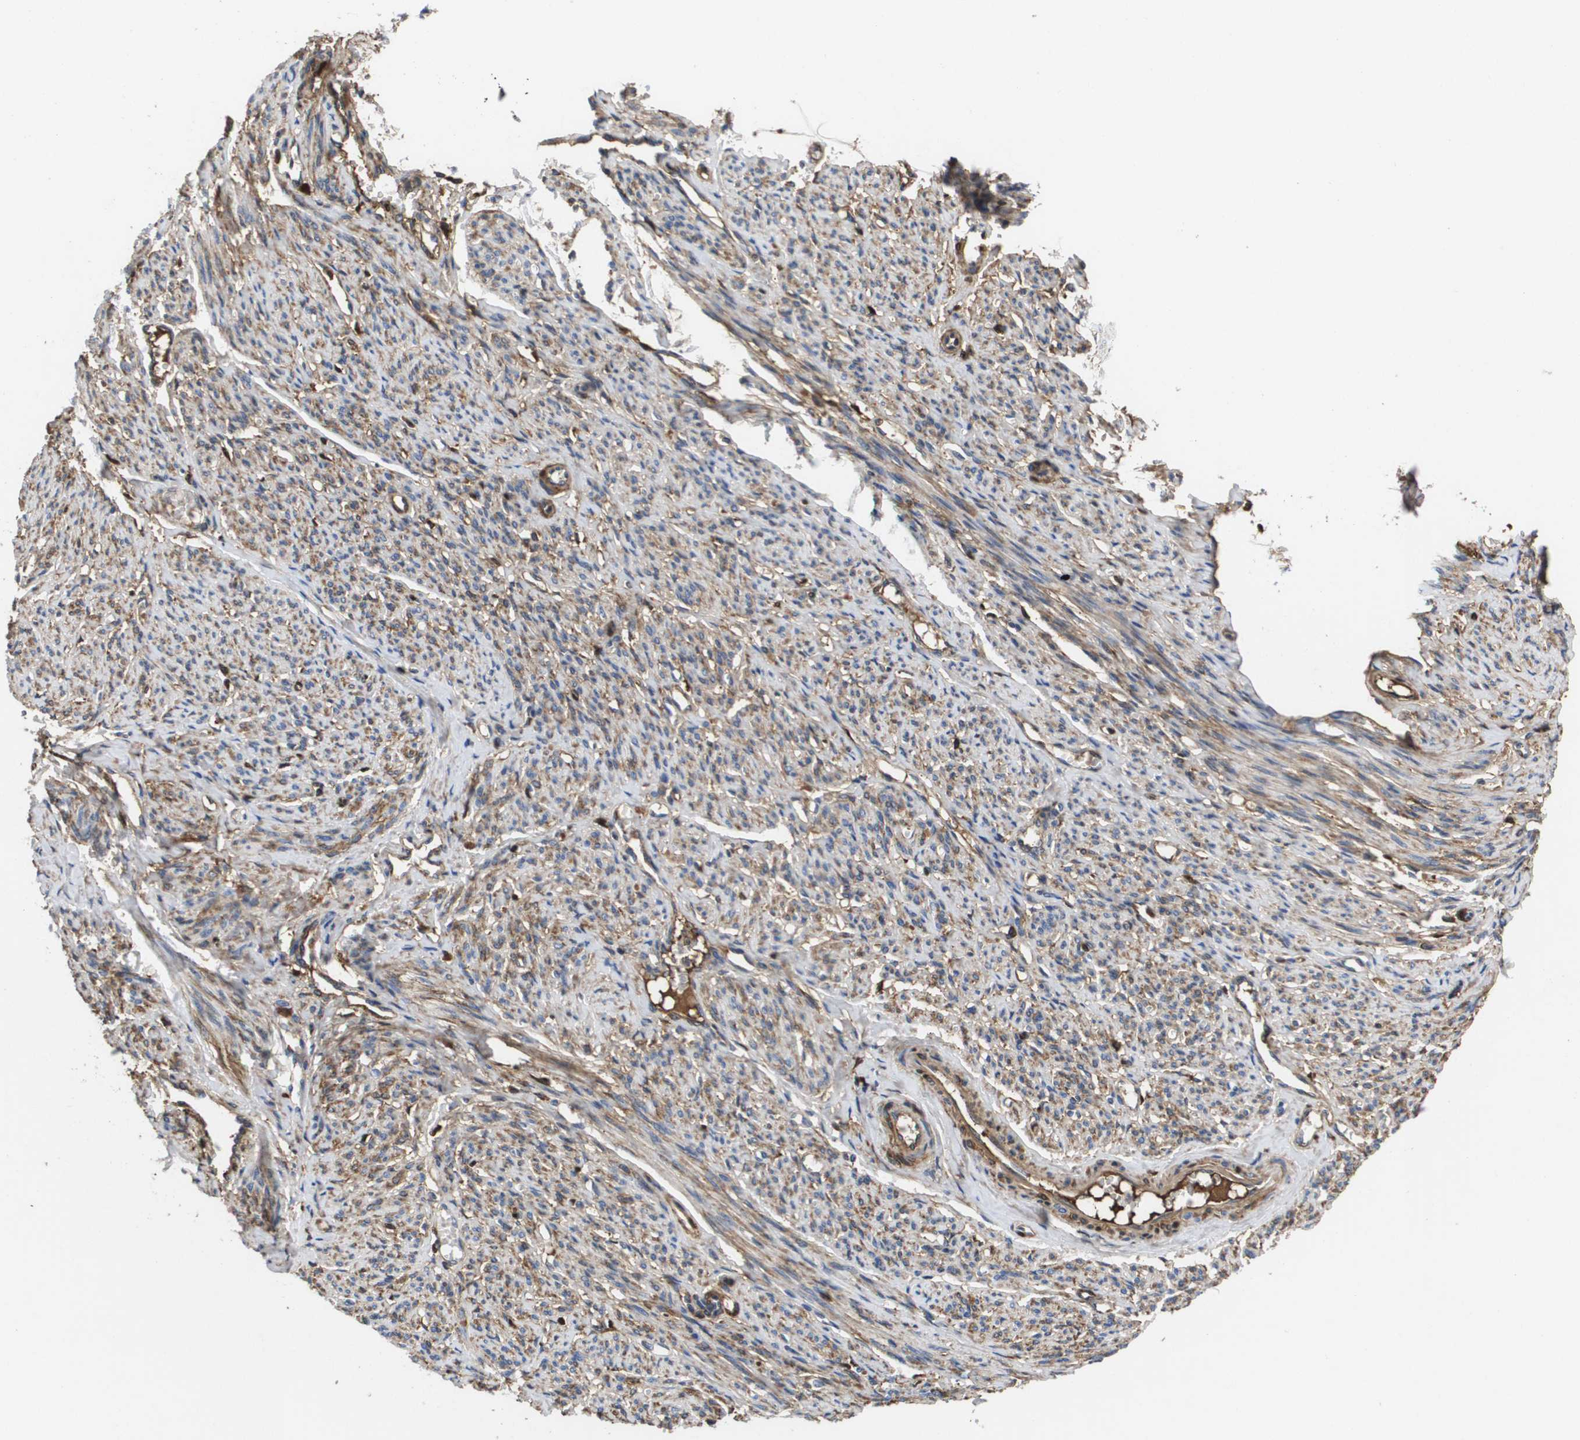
{"staining": {"intensity": "moderate", "quantity": "25%-75%", "location": "cytoplasmic/membranous"}, "tissue": "smooth muscle", "cell_type": "Smooth muscle cells", "image_type": "normal", "snomed": [{"axis": "morphology", "description": "Normal tissue, NOS"}, {"axis": "topography", "description": "Smooth muscle"}], "caption": "A histopathology image of human smooth muscle stained for a protein demonstrates moderate cytoplasmic/membranous brown staining in smooth muscle cells. (DAB (3,3'-diaminobenzidine) IHC, brown staining for protein, blue staining for nuclei).", "gene": "SERPINC1", "patient": {"sex": "female", "age": 65}}